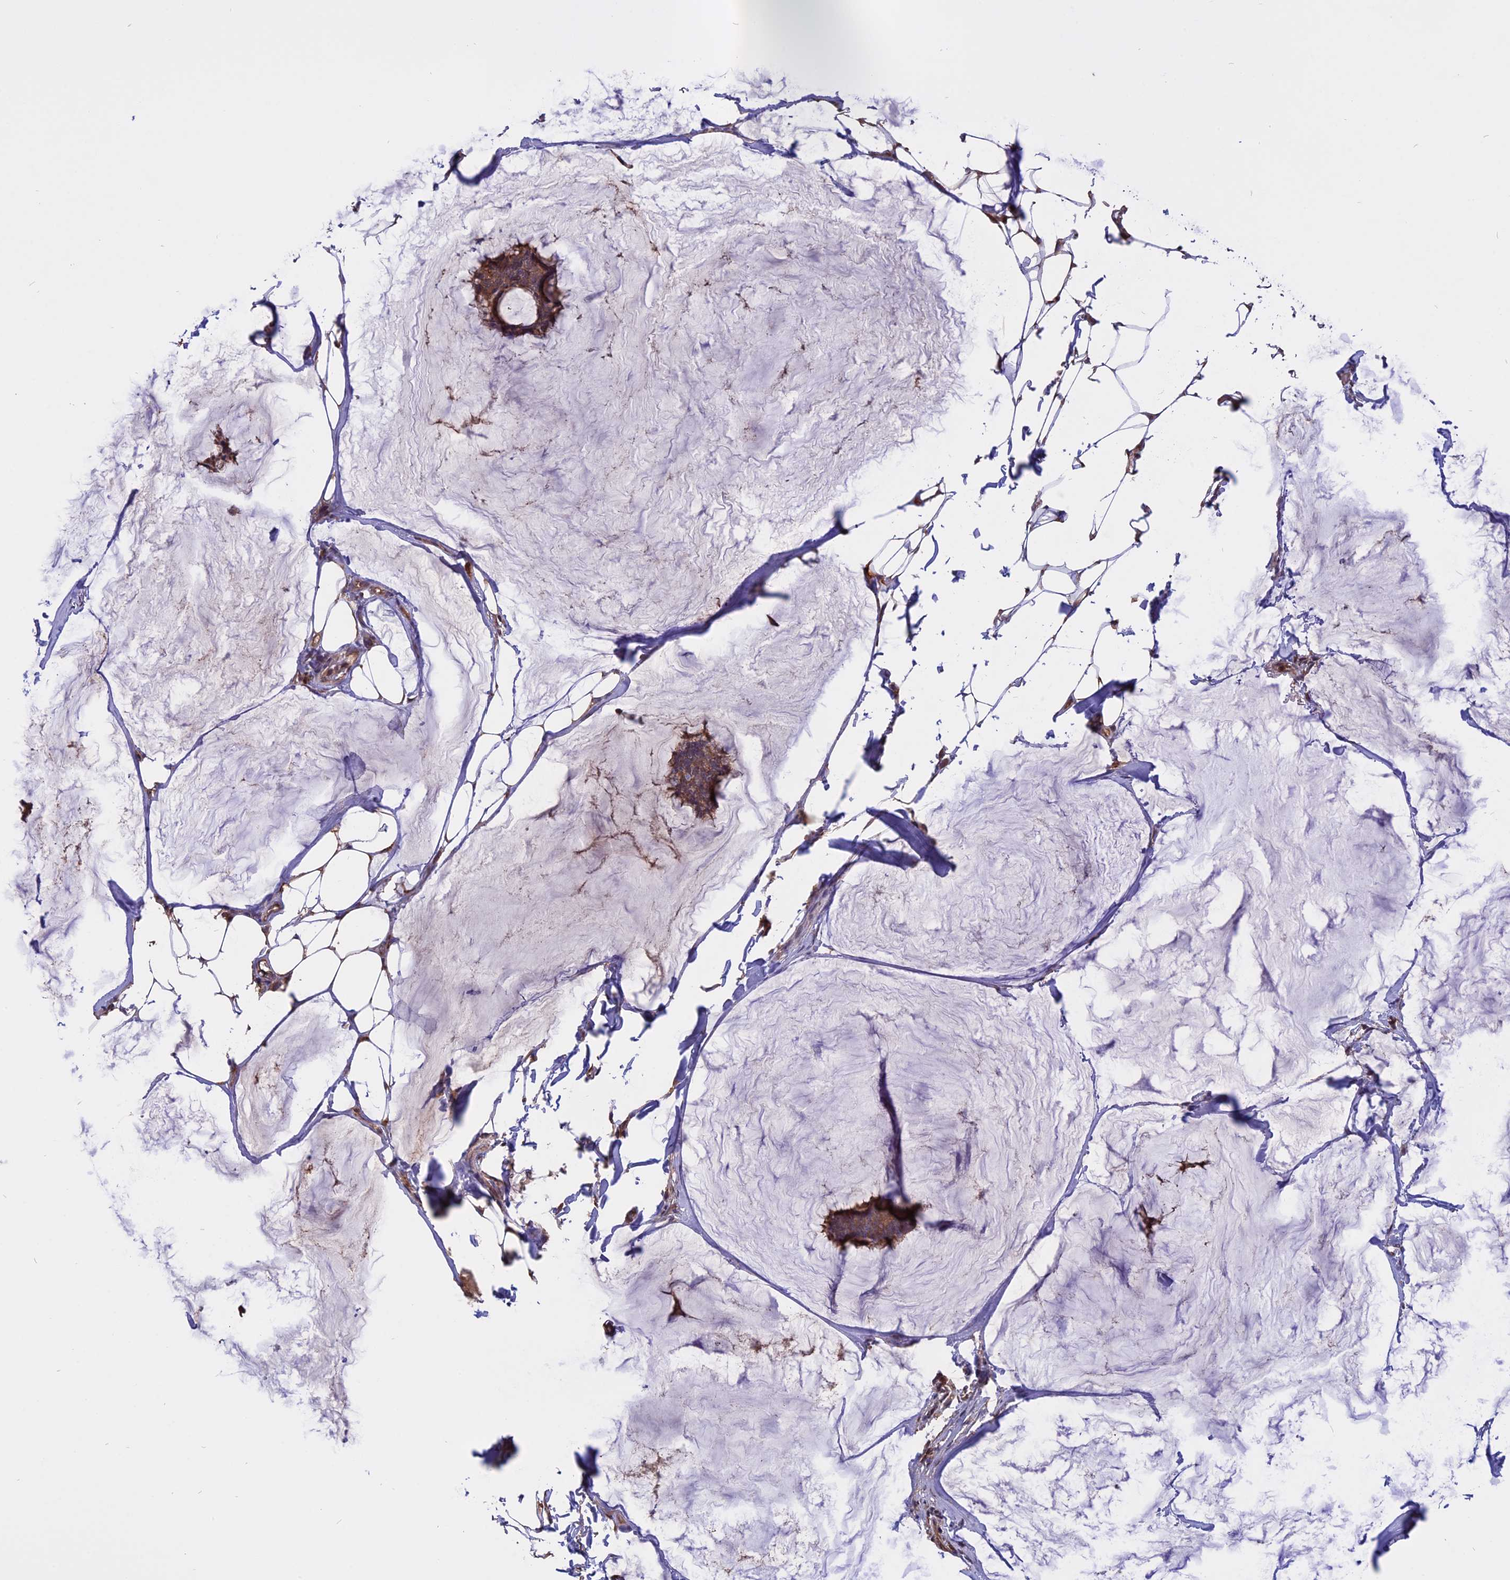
{"staining": {"intensity": "moderate", "quantity": ">75%", "location": "cytoplasmic/membranous"}, "tissue": "breast cancer", "cell_type": "Tumor cells", "image_type": "cancer", "snomed": [{"axis": "morphology", "description": "Duct carcinoma"}, {"axis": "topography", "description": "Breast"}], "caption": "Invasive ductal carcinoma (breast) stained with DAB IHC shows medium levels of moderate cytoplasmic/membranous staining in approximately >75% of tumor cells.", "gene": "CARMIL2", "patient": {"sex": "female", "age": 93}}